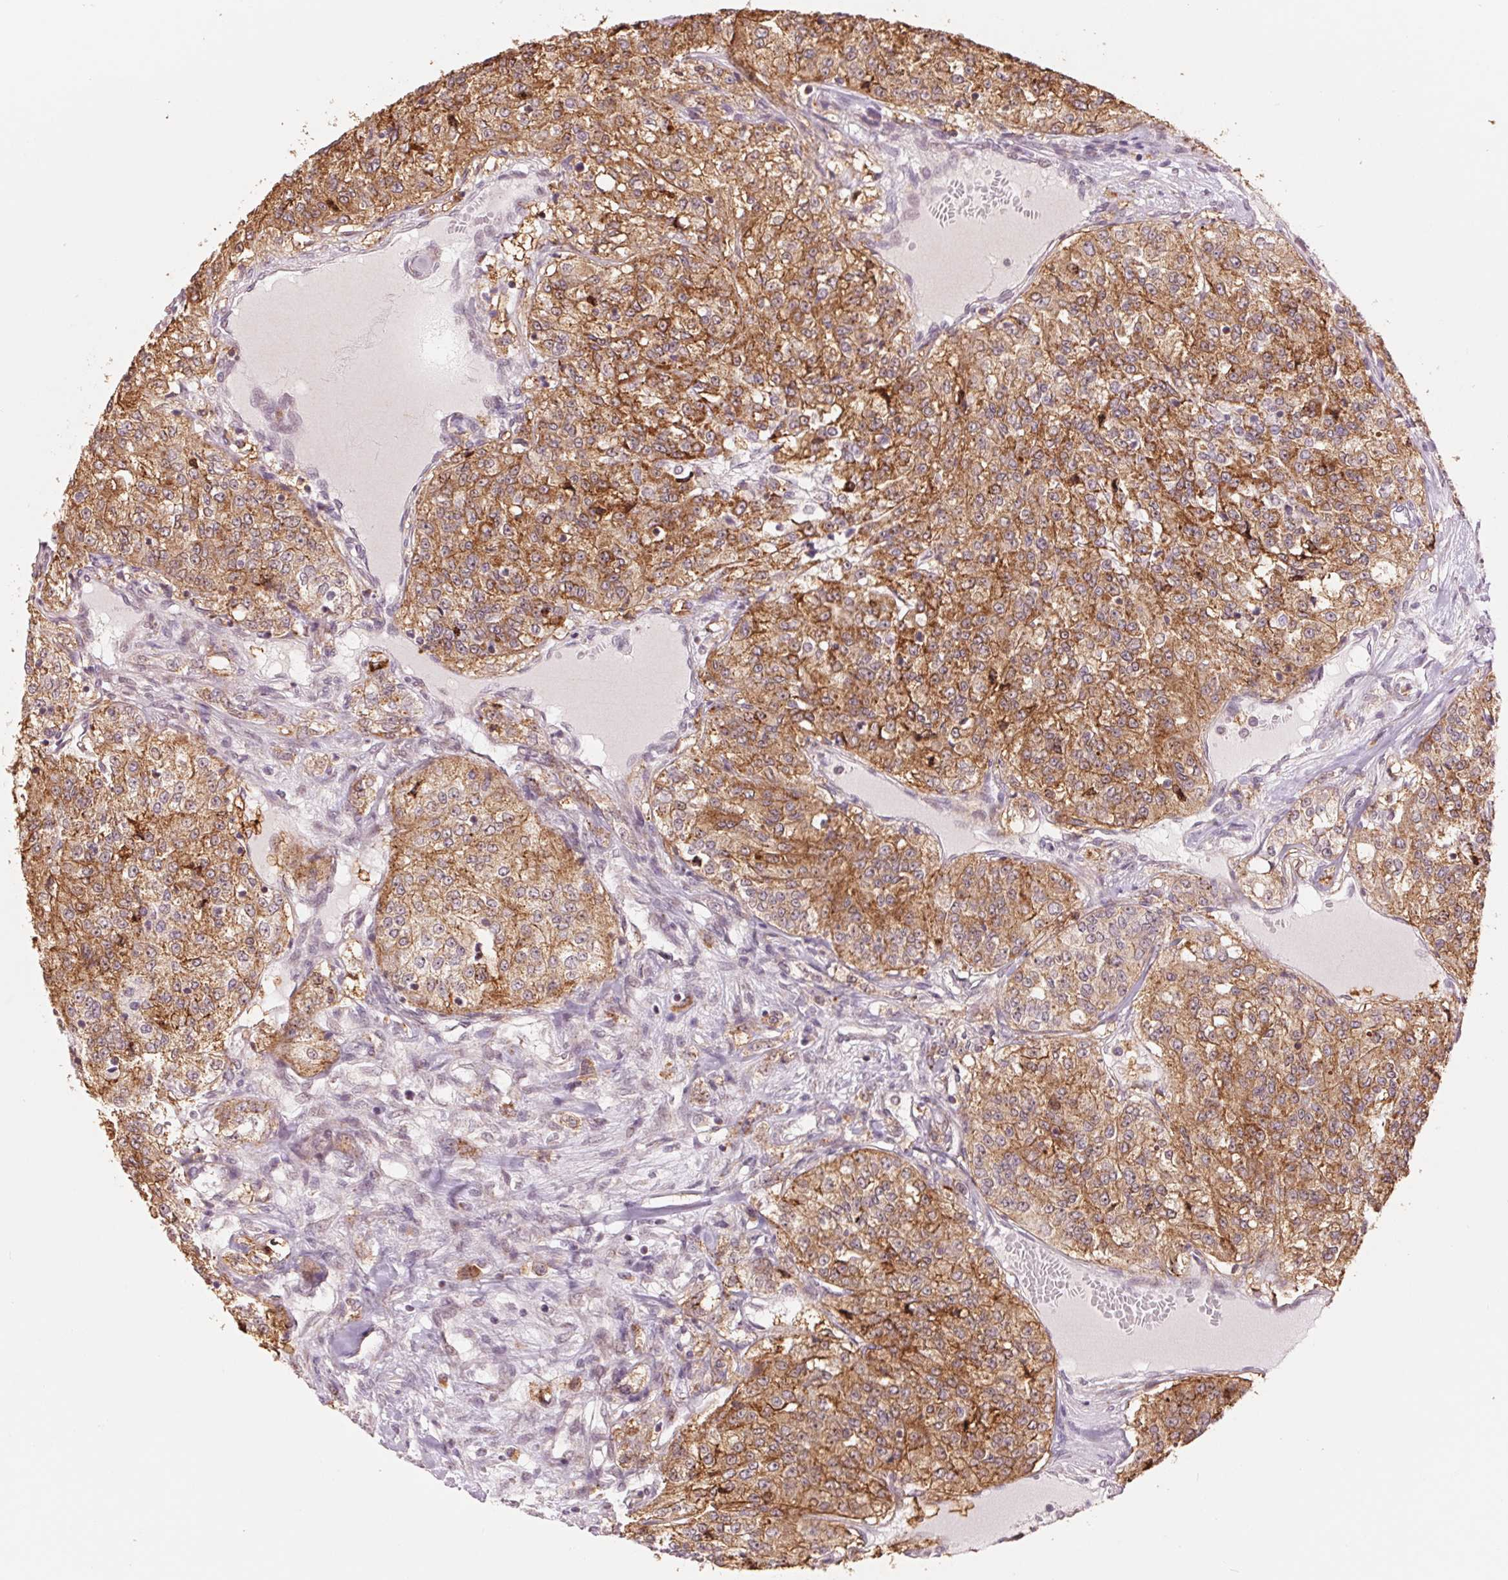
{"staining": {"intensity": "moderate", "quantity": ">75%", "location": "cytoplasmic/membranous"}, "tissue": "renal cancer", "cell_type": "Tumor cells", "image_type": "cancer", "snomed": [{"axis": "morphology", "description": "Adenocarcinoma, NOS"}, {"axis": "topography", "description": "Kidney"}], "caption": "DAB immunohistochemical staining of adenocarcinoma (renal) displays moderate cytoplasmic/membranous protein expression in about >75% of tumor cells.", "gene": "ARHGAP32", "patient": {"sex": "female", "age": 63}}